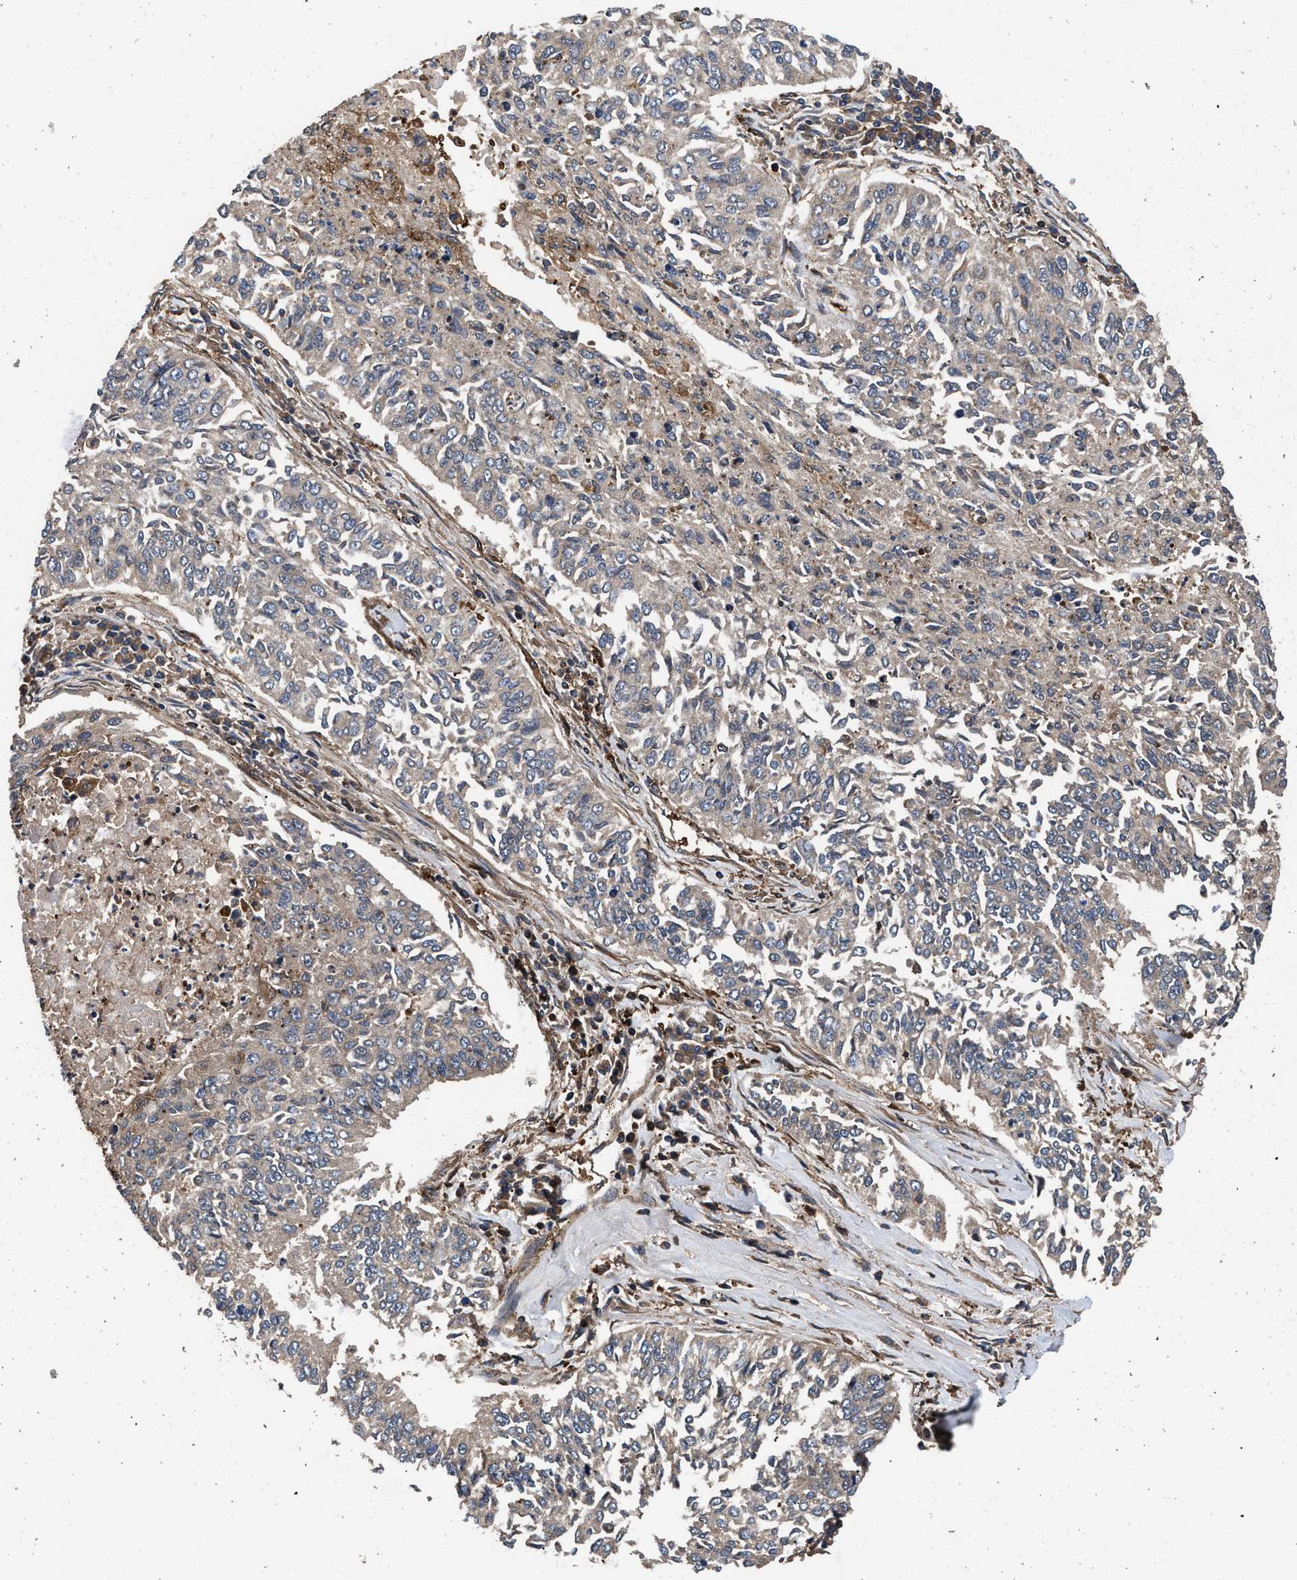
{"staining": {"intensity": "weak", "quantity": "<25%", "location": "cytoplasmic/membranous"}, "tissue": "lung cancer", "cell_type": "Tumor cells", "image_type": "cancer", "snomed": [{"axis": "morphology", "description": "Normal tissue, NOS"}, {"axis": "morphology", "description": "Squamous cell carcinoma, NOS"}, {"axis": "topography", "description": "Cartilage tissue"}, {"axis": "topography", "description": "Bronchus"}, {"axis": "topography", "description": "Lung"}], "caption": "This micrograph is of lung cancer (squamous cell carcinoma) stained with IHC to label a protein in brown with the nuclei are counter-stained blue. There is no staining in tumor cells.", "gene": "KYAT1", "patient": {"sex": "female", "age": 49}}